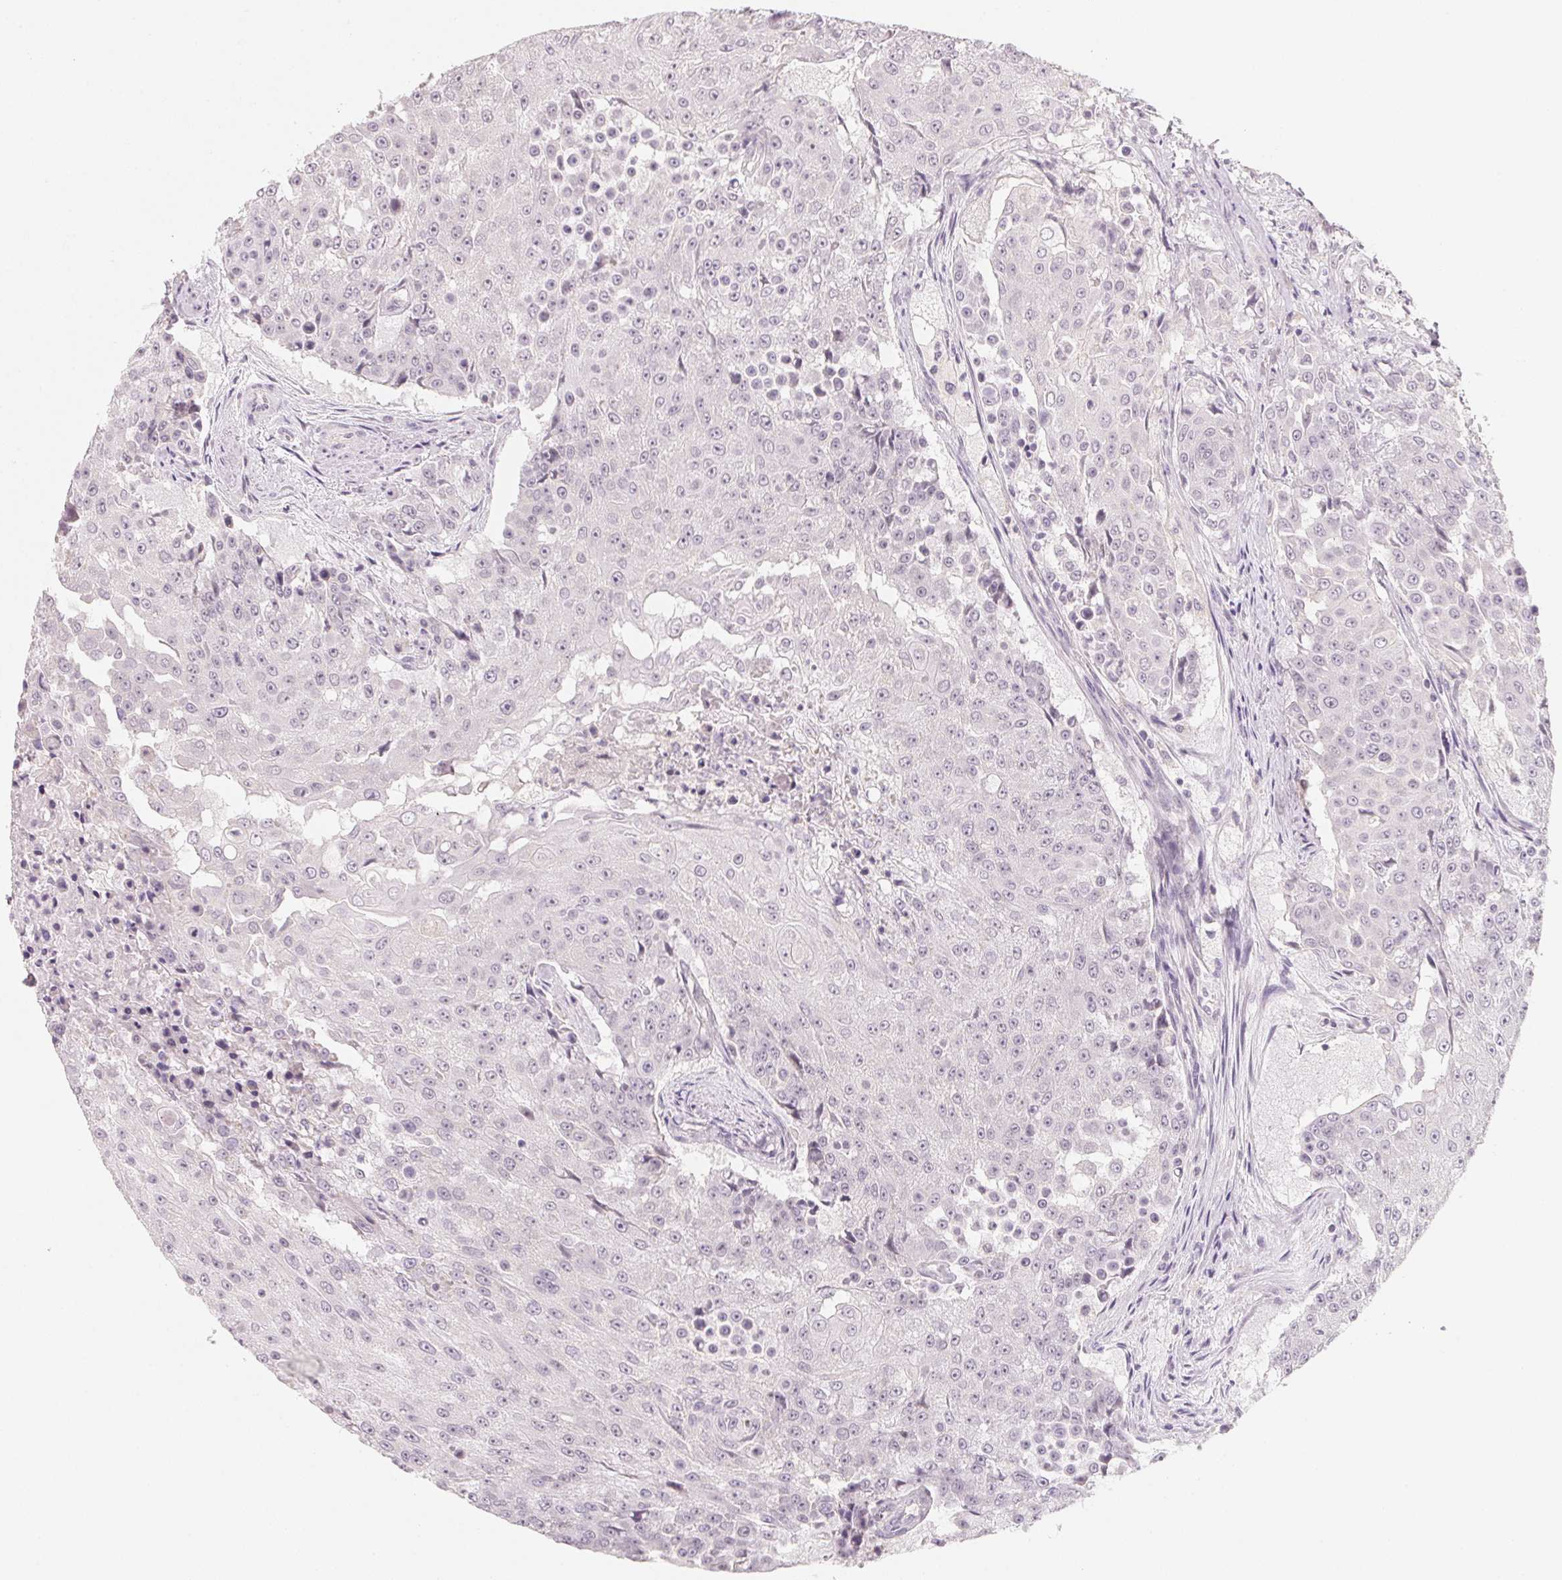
{"staining": {"intensity": "negative", "quantity": "none", "location": "none"}, "tissue": "urothelial cancer", "cell_type": "Tumor cells", "image_type": "cancer", "snomed": [{"axis": "morphology", "description": "Urothelial carcinoma, High grade"}, {"axis": "topography", "description": "Urinary bladder"}], "caption": "DAB immunohistochemical staining of urothelial cancer demonstrates no significant expression in tumor cells.", "gene": "ANKRD31", "patient": {"sex": "female", "age": 63}}